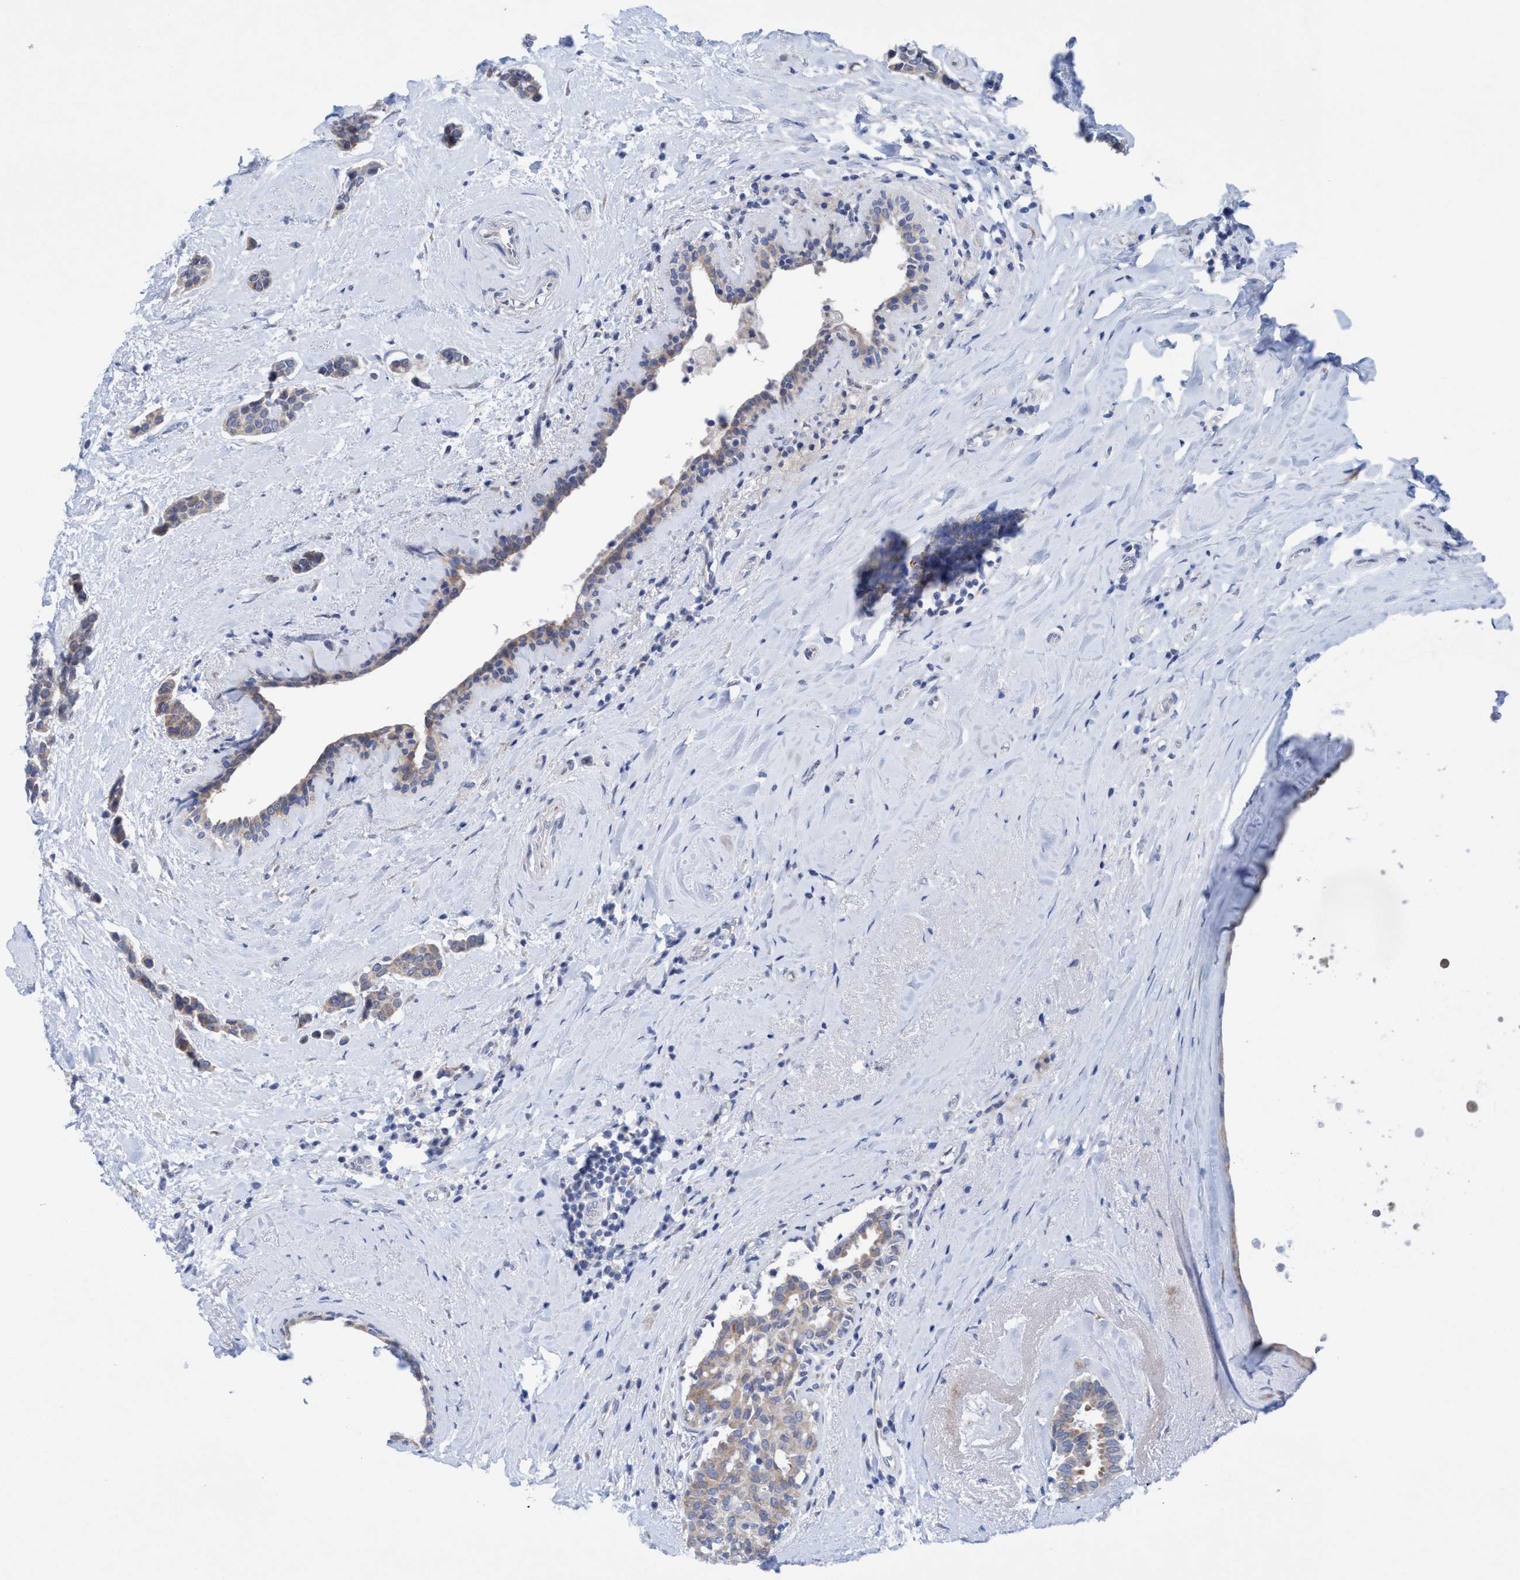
{"staining": {"intensity": "weak", "quantity": "25%-75%", "location": "cytoplasmic/membranous"}, "tissue": "breast cancer", "cell_type": "Tumor cells", "image_type": "cancer", "snomed": [{"axis": "morphology", "description": "Duct carcinoma"}, {"axis": "topography", "description": "Breast"}], "caption": "Protein staining displays weak cytoplasmic/membranous expression in about 25%-75% of tumor cells in infiltrating ductal carcinoma (breast). (DAB (3,3'-diaminobenzidine) = brown stain, brightfield microscopy at high magnification).", "gene": "RSAD1", "patient": {"sex": "female", "age": 55}}